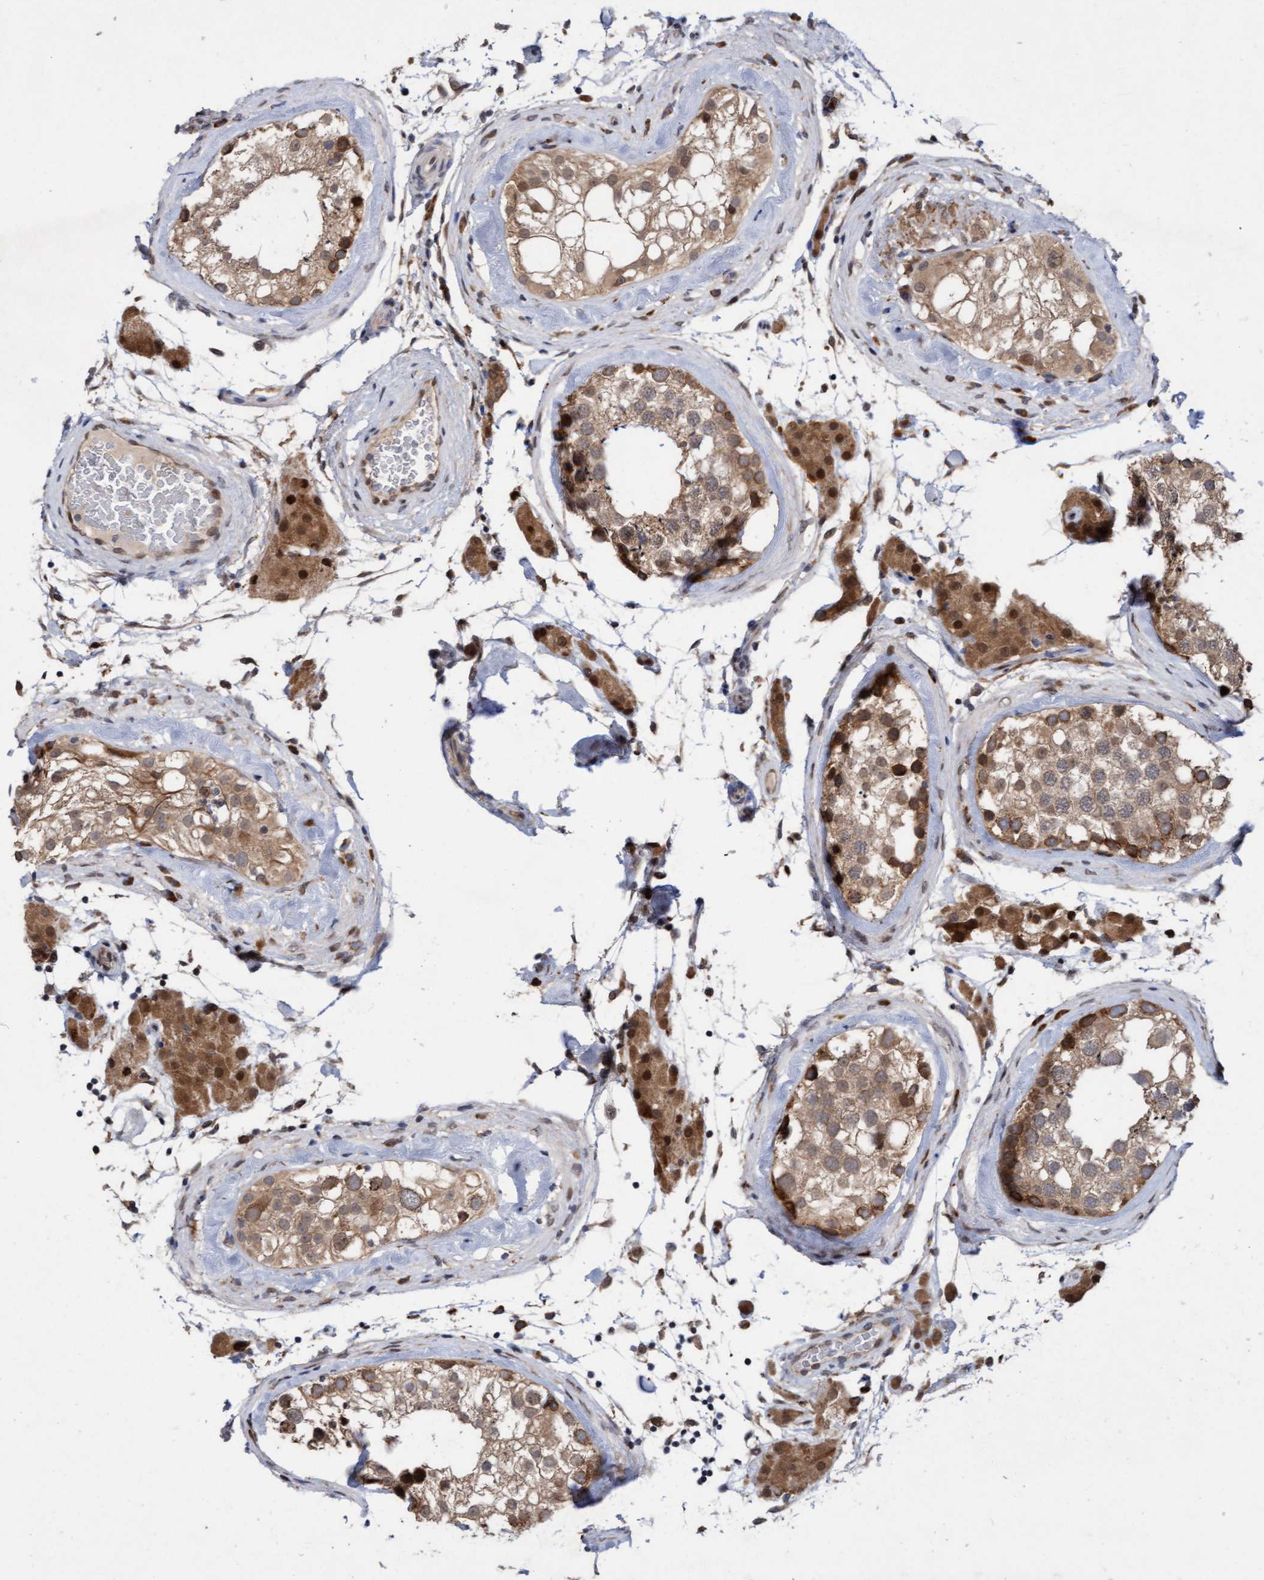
{"staining": {"intensity": "moderate", "quantity": ">75%", "location": "cytoplasmic/membranous,nuclear"}, "tissue": "testis", "cell_type": "Cells in seminiferous ducts", "image_type": "normal", "snomed": [{"axis": "morphology", "description": "Normal tissue, NOS"}, {"axis": "topography", "description": "Testis"}], "caption": "High-power microscopy captured an immunohistochemistry photomicrograph of benign testis, revealing moderate cytoplasmic/membranous,nuclear staining in approximately >75% of cells in seminiferous ducts. Using DAB (3,3'-diaminobenzidine) (brown) and hematoxylin (blue) stains, captured at high magnification using brightfield microscopy.", "gene": "TANC2", "patient": {"sex": "male", "age": 46}}